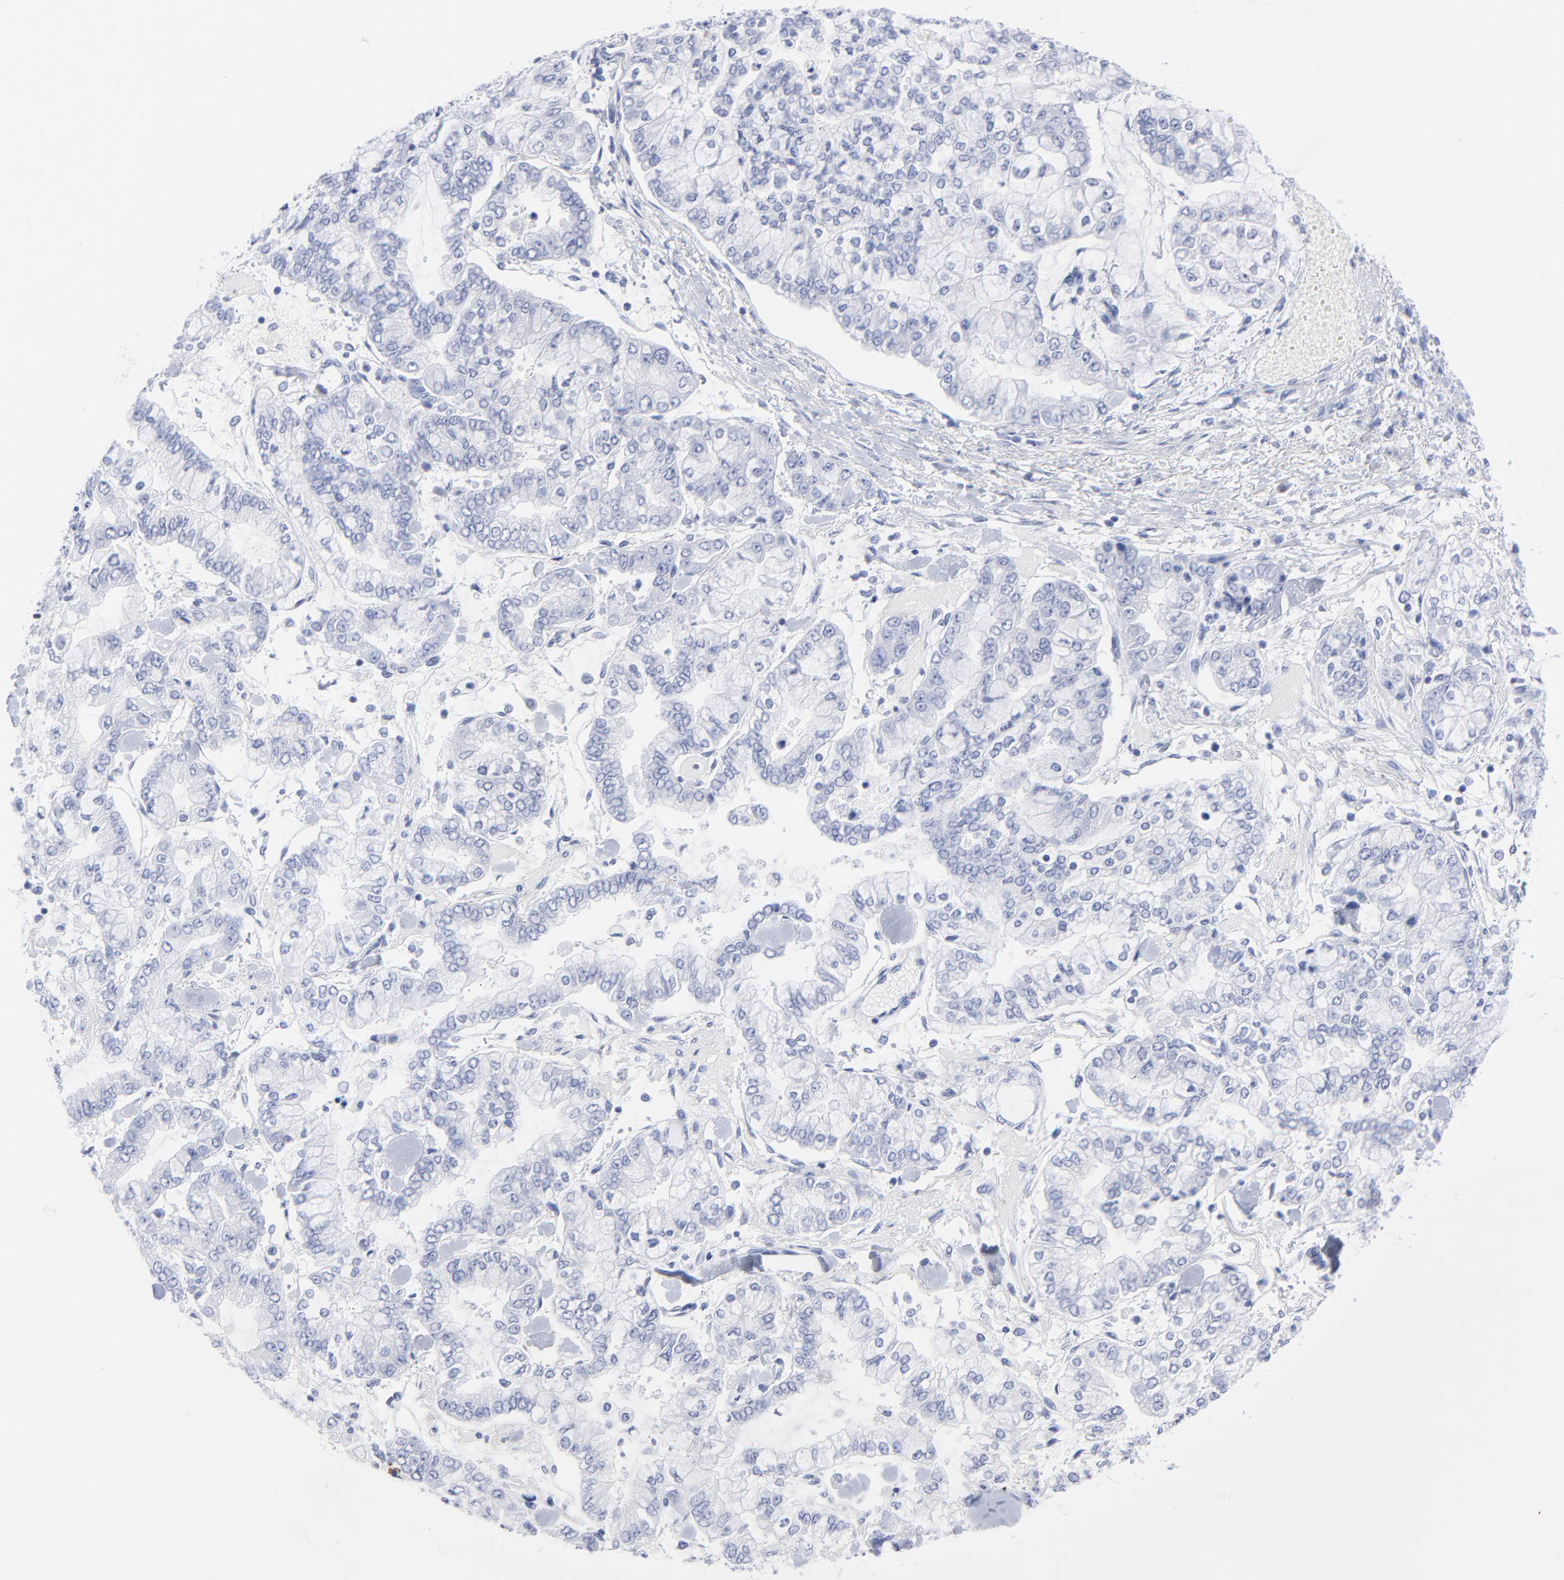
{"staining": {"intensity": "negative", "quantity": "none", "location": "none"}, "tissue": "stomach cancer", "cell_type": "Tumor cells", "image_type": "cancer", "snomed": [{"axis": "morphology", "description": "Normal tissue, NOS"}, {"axis": "morphology", "description": "Adenocarcinoma, NOS"}, {"axis": "topography", "description": "Stomach, upper"}, {"axis": "topography", "description": "Stomach"}], "caption": "IHC micrograph of neoplastic tissue: human adenocarcinoma (stomach) stained with DAB (3,3'-diaminobenzidine) exhibits no significant protein expression in tumor cells.", "gene": "CNTN3", "patient": {"sex": "male", "age": 76}}